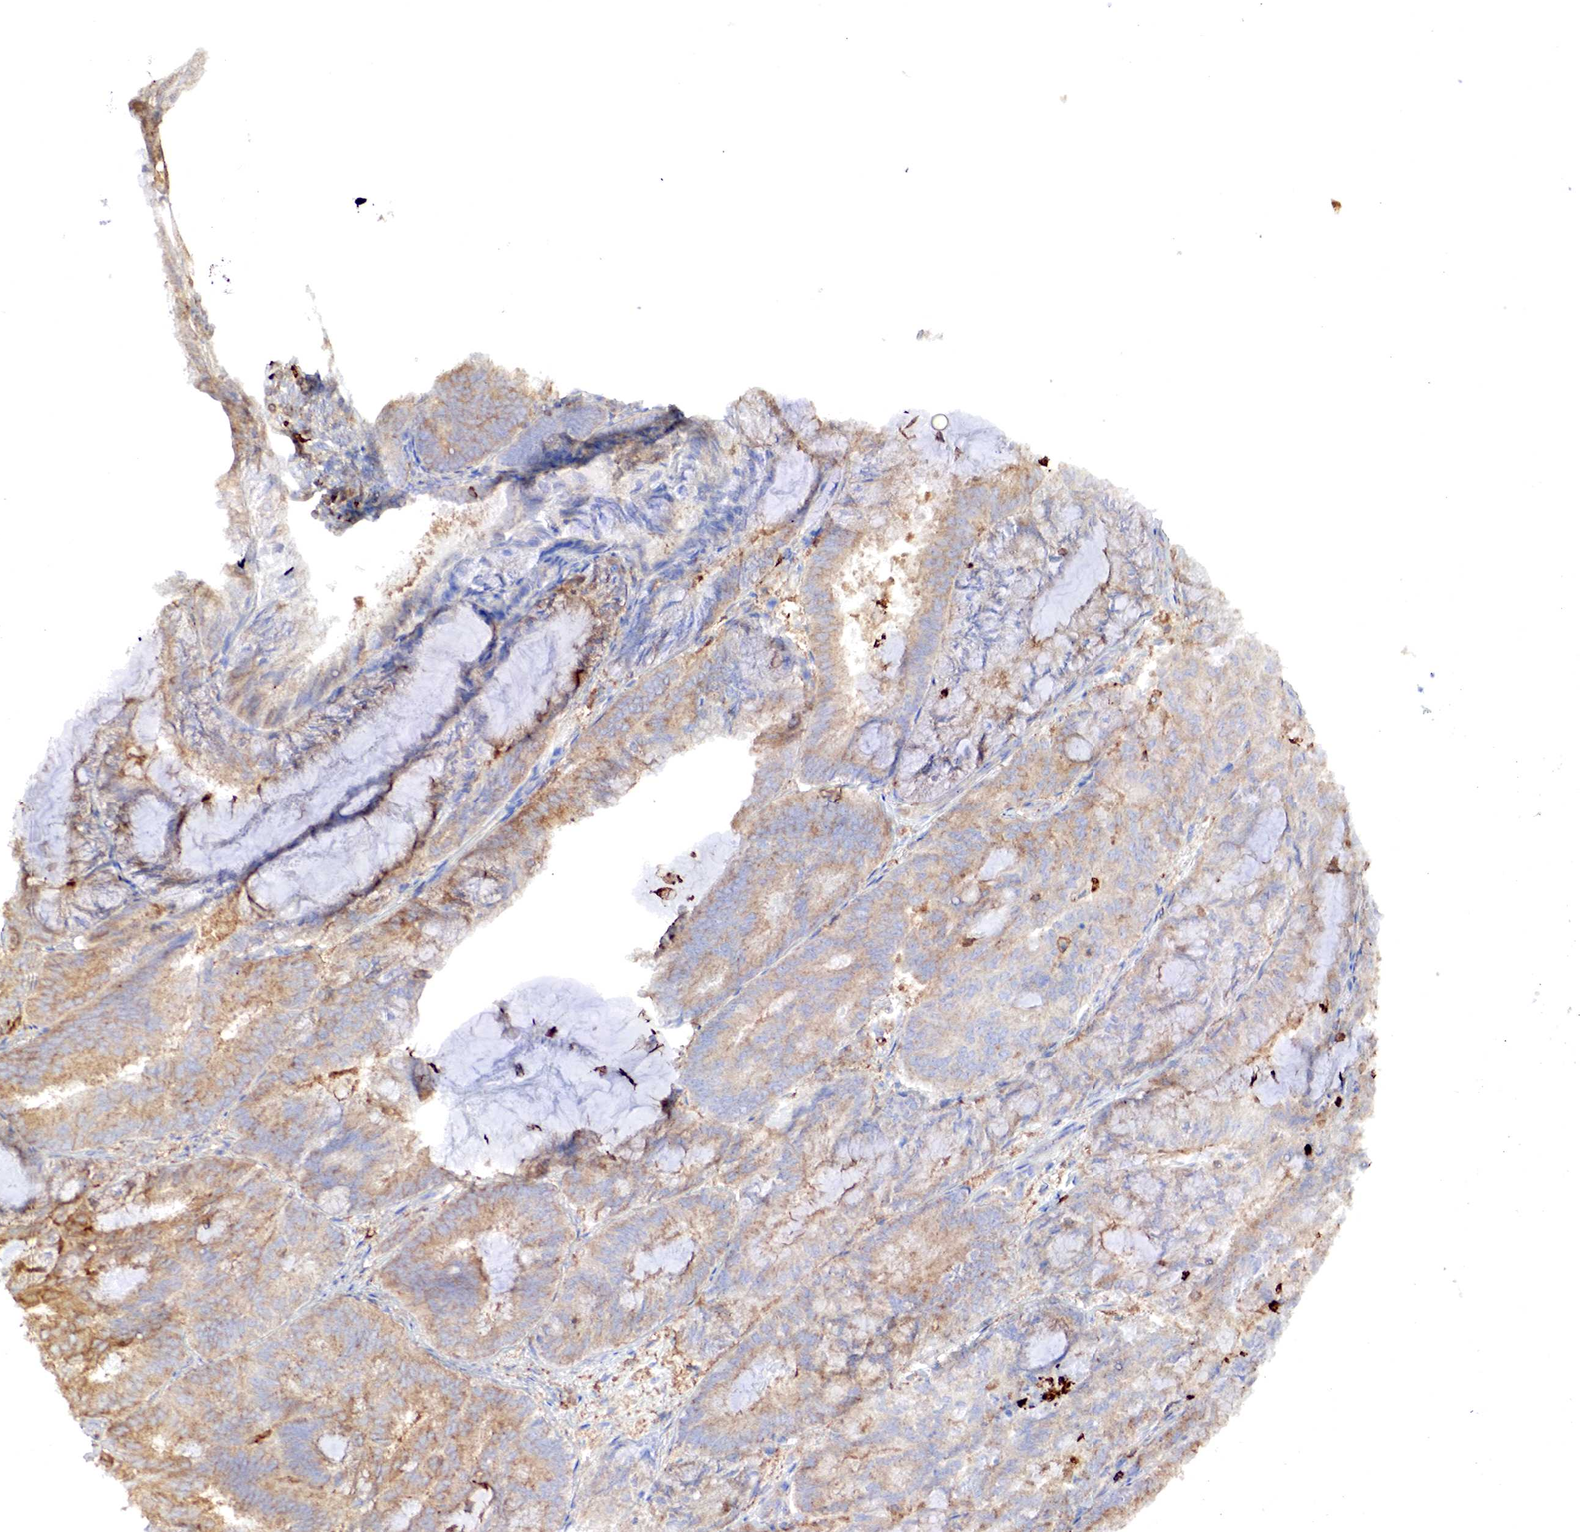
{"staining": {"intensity": "moderate", "quantity": "25%-75%", "location": "cytoplasmic/membranous"}, "tissue": "endometrial cancer", "cell_type": "Tumor cells", "image_type": "cancer", "snomed": [{"axis": "morphology", "description": "Adenocarcinoma, NOS"}, {"axis": "topography", "description": "Endometrium"}], "caption": "Immunohistochemistry staining of endometrial cancer, which exhibits medium levels of moderate cytoplasmic/membranous staining in about 25%-75% of tumor cells indicating moderate cytoplasmic/membranous protein positivity. The staining was performed using DAB (3,3'-diaminobenzidine) (brown) for protein detection and nuclei were counterstained in hematoxylin (blue).", "gene": "G6PD", "patient": {"sex": "female", "age": 59}}